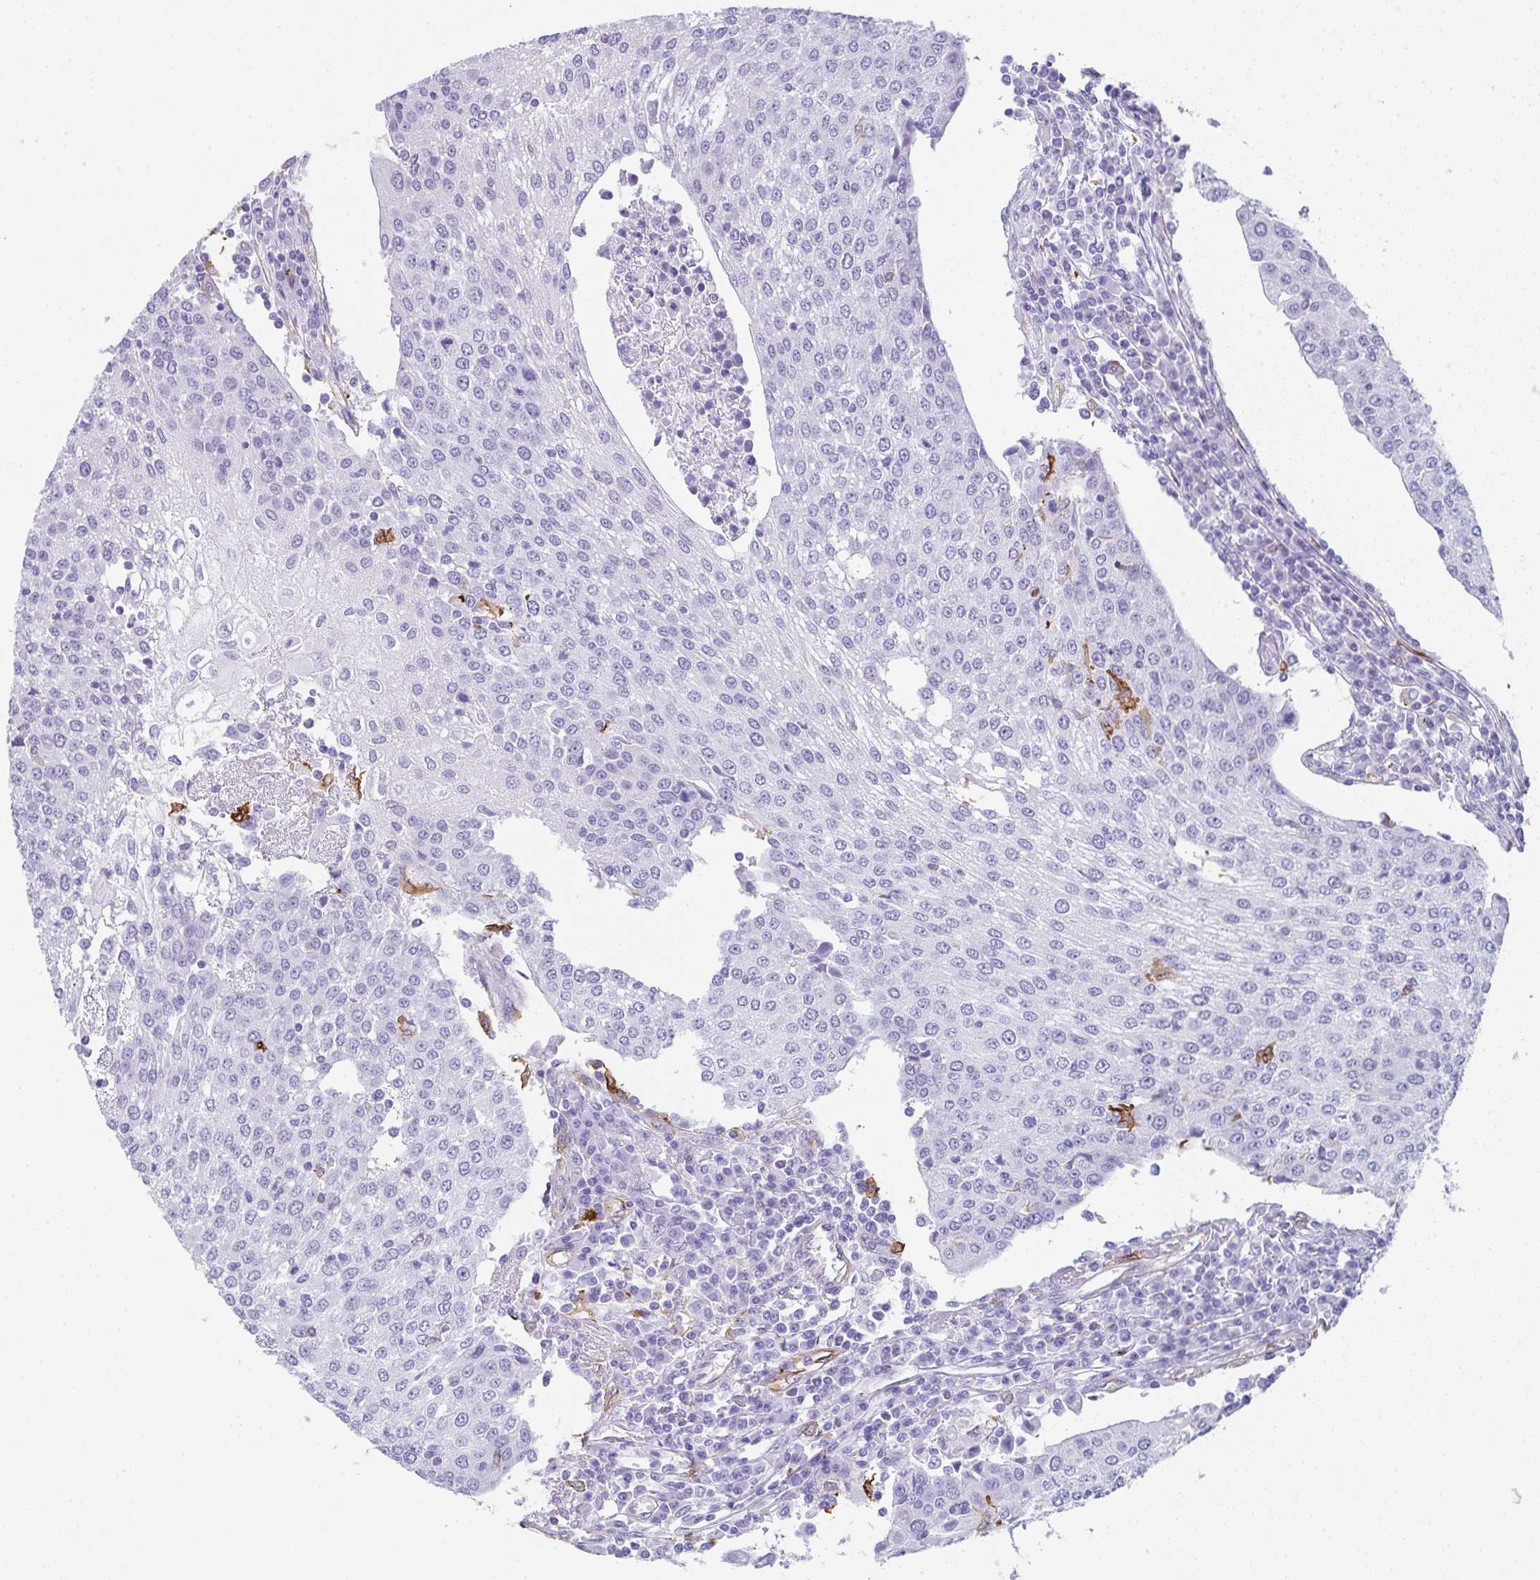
{"staining": {"intensity": "negative", "quantity": "none", "location": "none"}, "tissue": "urothelial cancer", "cell_type": "Tumor cells", "image_type": "cancer", "snomed": [{"axis": "morphology", "description": "Urothelial carcinoma, High grade"}, {"axis": "topography", "description": "Urinary bladder"}], "caption": "Protein analysis of urothelial cancer displays no significant staining in tumor cells. The staining is performed using DAB brown chromogen with nuclei counter-stained in using hematoxylin.", "gene": "DBN1", "patient": {"sex": "female", "age": 85}}